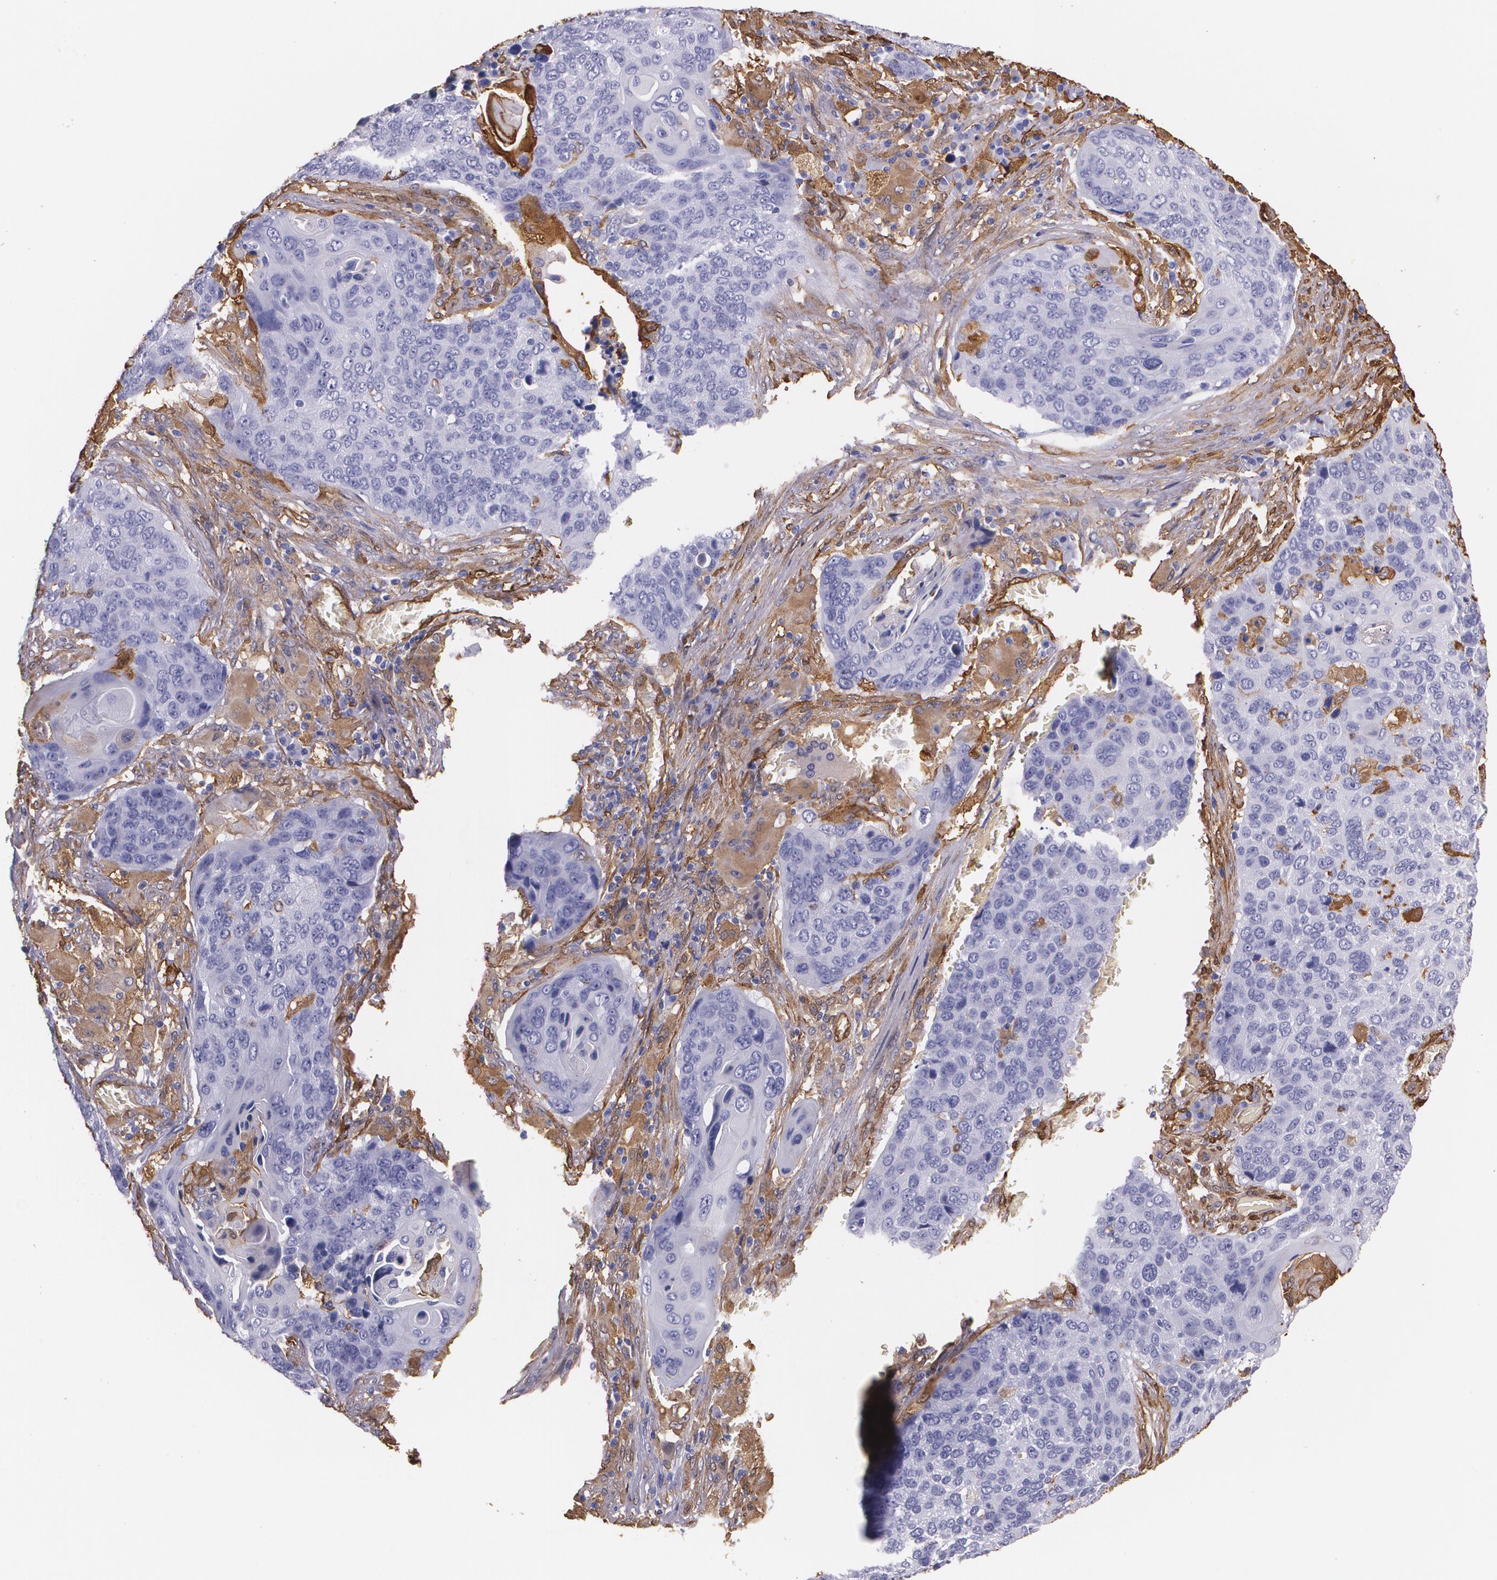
{"staining": {"intensity": "negative", "quantity": "none", "location": "none"}, "tissue": "lung cancer", "cell_type": "Tumor cells", "image_type": "cancer", "snomed": [{"axis": "morphology", "description": "Squamous cell carcinoma, NOS"}, {"axis": "topography", "description": "Lung"}], "caption": "The histopathology image shows no staining of tumor cells in lung cancer (squamous cell carcinoma).", "gene": "MMP2", "patient": {"sex": "male", "age": 68}}